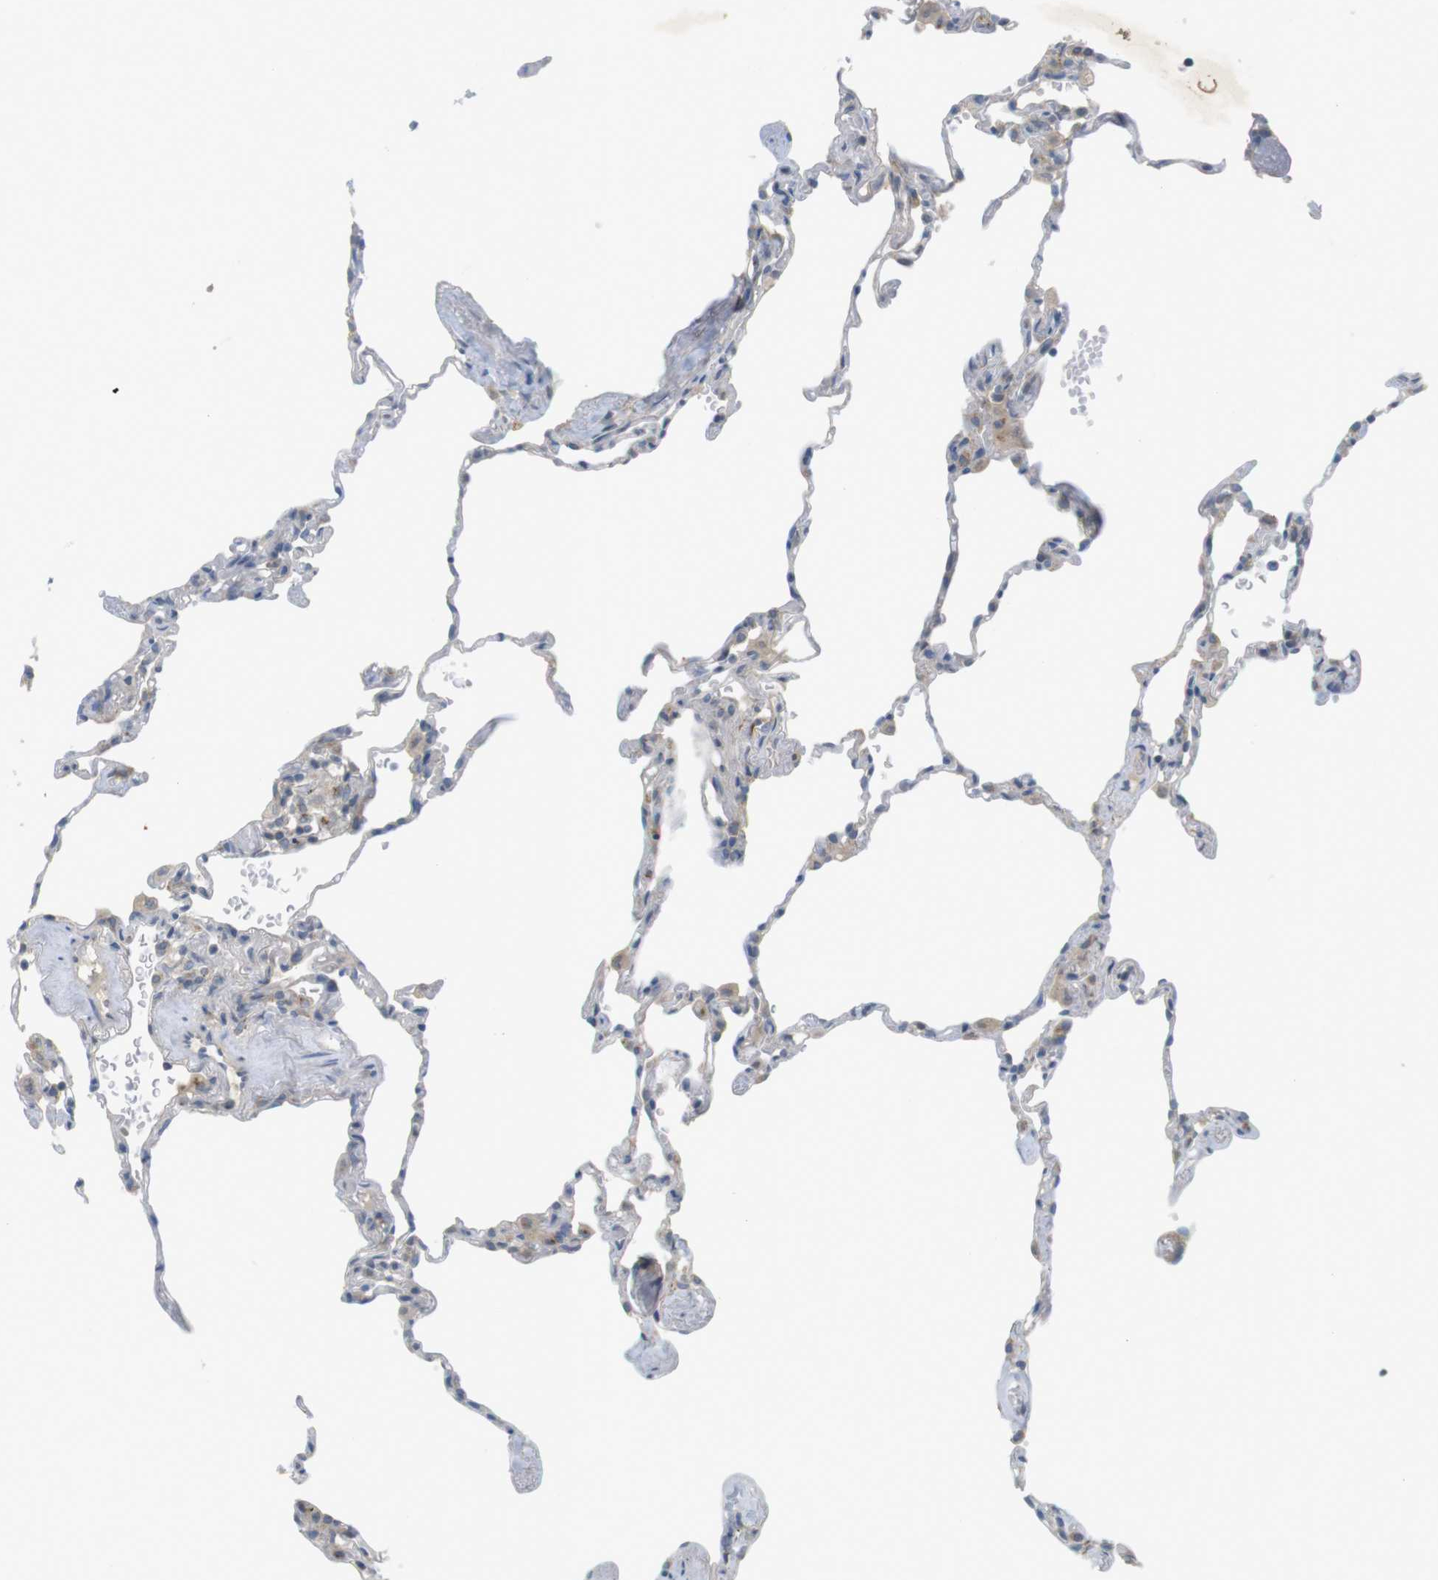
{"staining": {"intensity": "negative", "quantity": "none", "location": "none"}, "tissue": "lung", "cell_type": "Alveolar cells", "image_type": "normal", "snomed": [{"axis": "morphology", "description": "Normal tissue, NOS"}, {"axis": "topography", "description": "Lung"}], "caption": "This is an immunohistochemistry (IHC) micrograph of benign lung. There is no positivity in alveolar cells.", "gene": "YIPF3", "patient": {"sex": "male", "age": 59}}